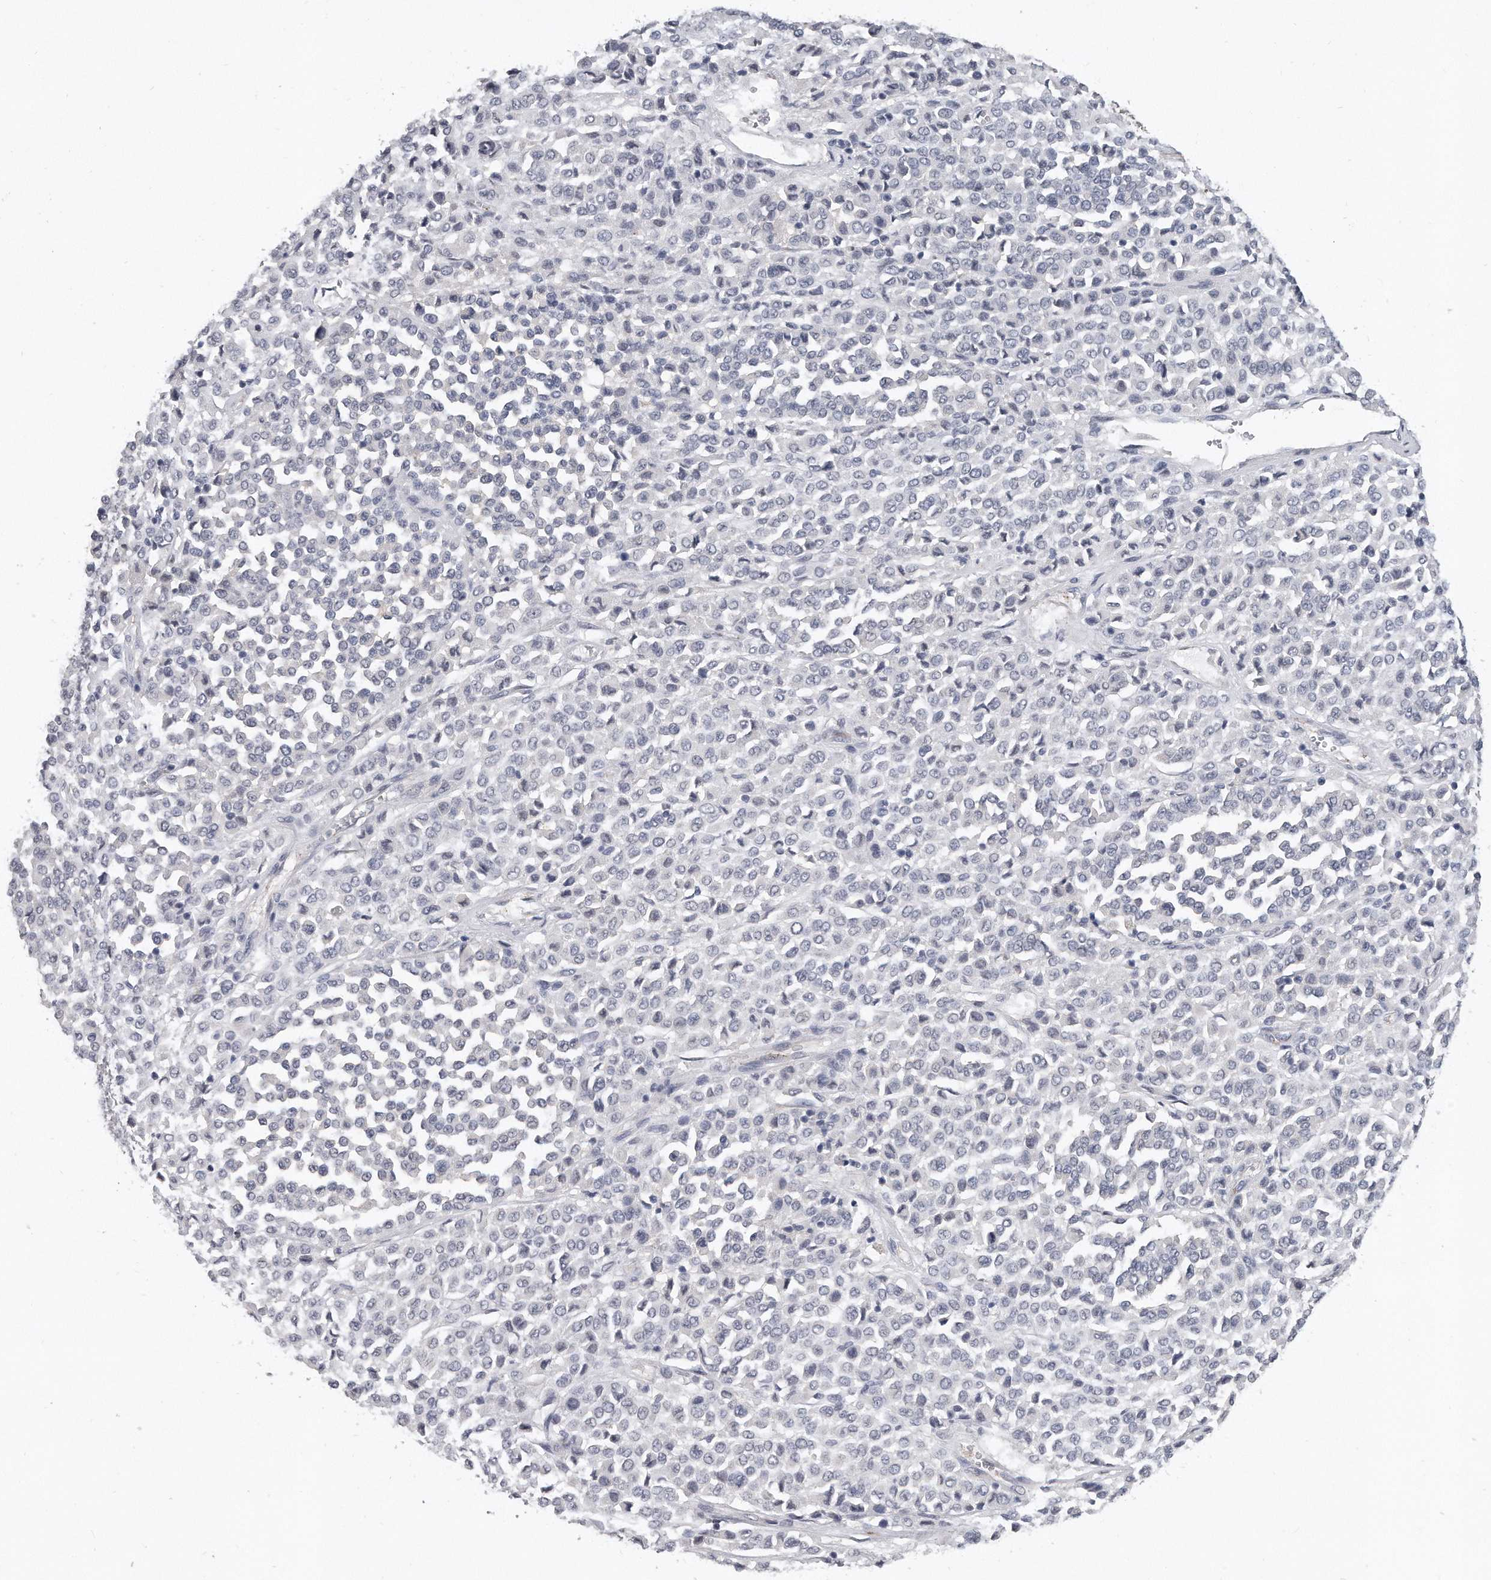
{"staining": {"intensity": "negative", "quantity": "none", "location": "none"}, "tissue": "melanoma", "cell_type": "Tumor cells", "image_type": "cancer", "snomed": [{"axis": "morphology", "description": "Malignant melanoma, Metastatic site"}, {"axis": "topography", "description": "Pancreas"}], "caption": "An IHC micrograph of melanoma is shown. There is no staining in tumor cells of melanoma.", "gene": "KLHL7", "patient": {"sex": "female", "age": 30}}